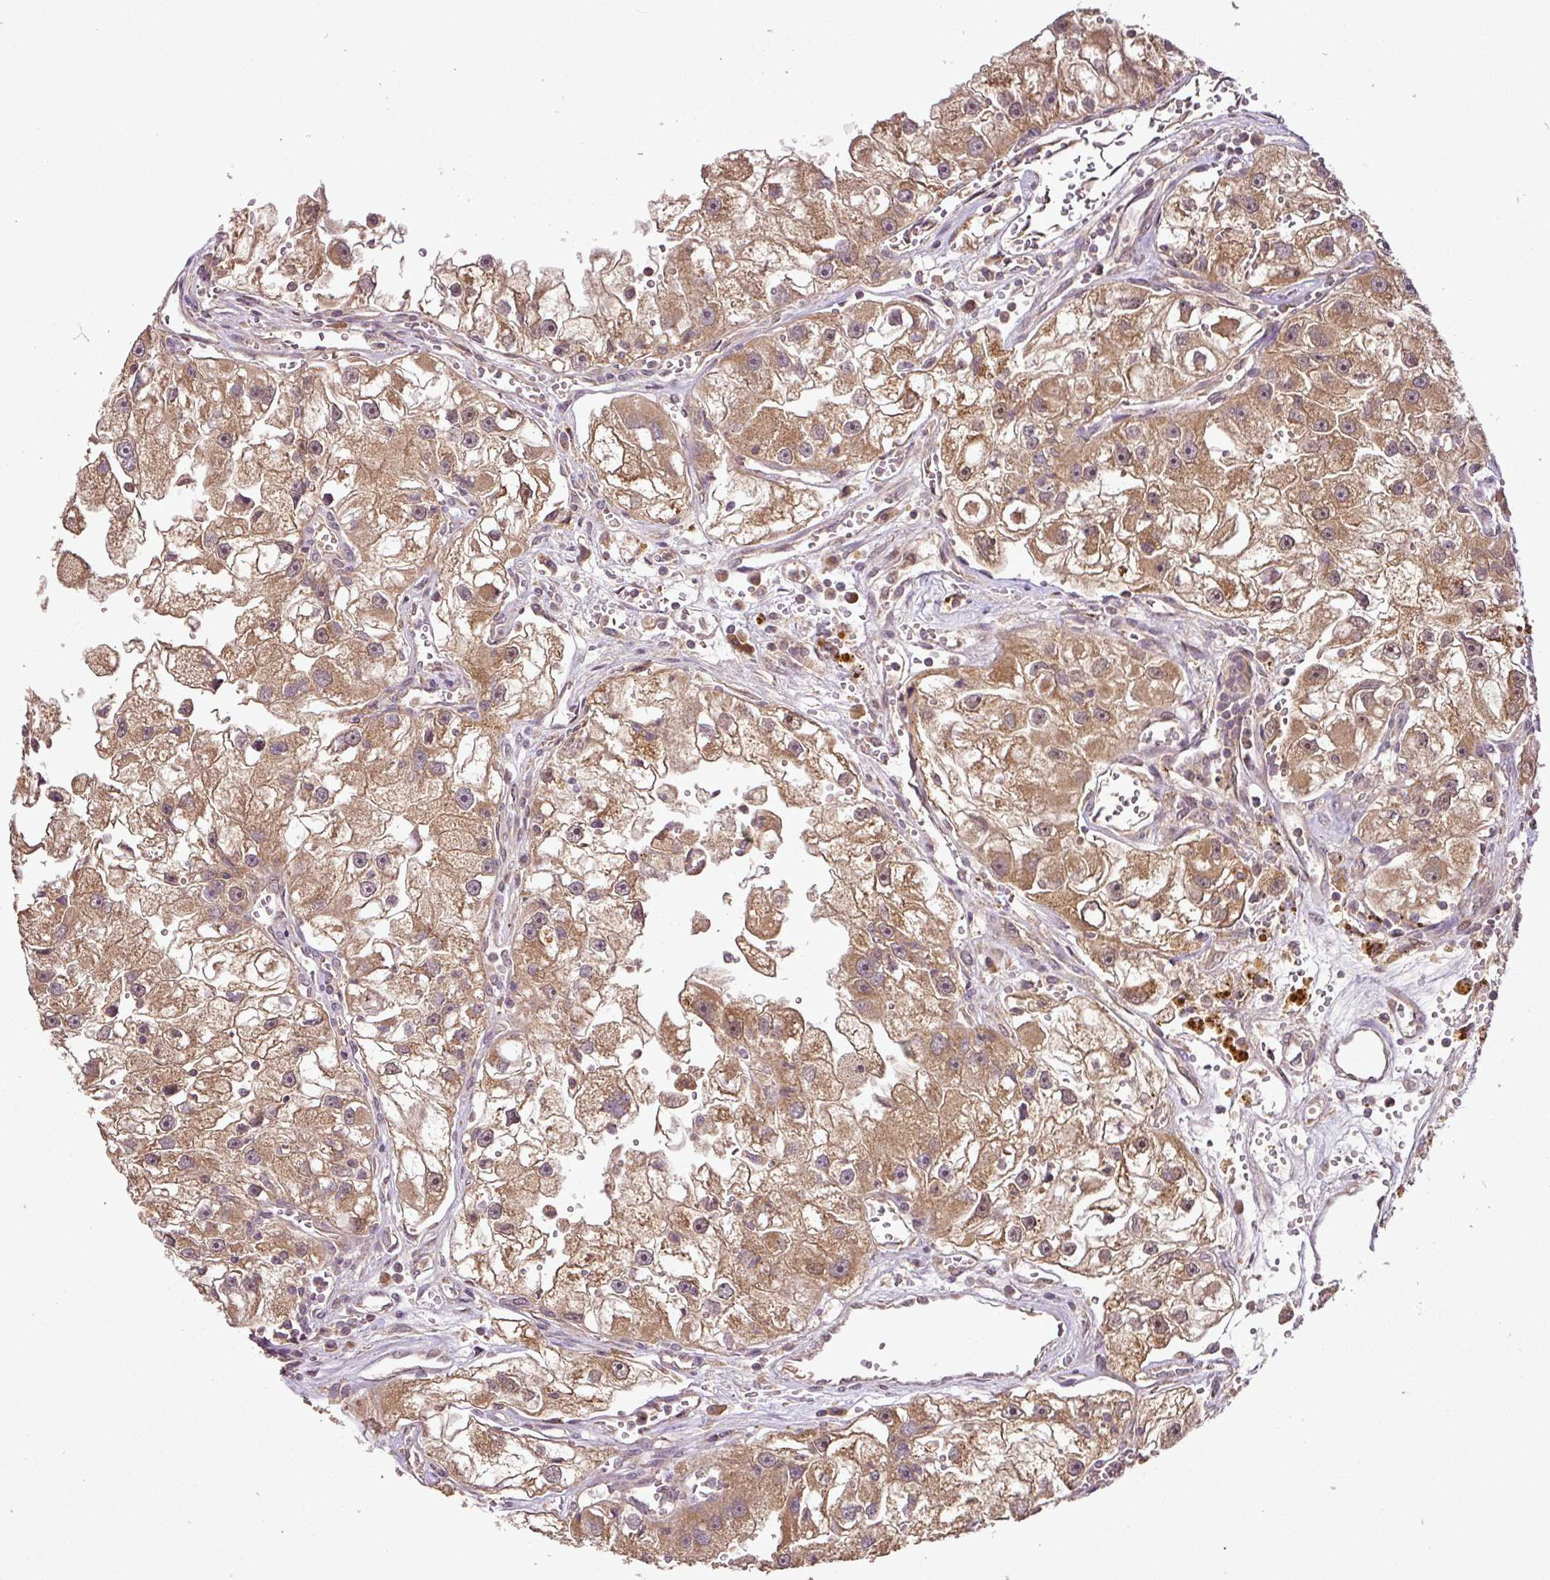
{"staining": {"intensity": "moderate", "quantity": ">75%", "location": "cytoplasmic/membranous"}, "tissue": "renal cancer", "cell_type": "Tumor cells", "image_type": "cancer", "snomed": [{"axis": "morphology", "description": "Adenocarcinoma, NOS"}, {"axis": "topography", "description": "Kidney"}], "caption": "The image reveals staining of adenocarcinoma (renal), revealing moderate cytoplasmic/membranous protein staining (brown color) within tumor cells.", "gene": "FAIM", "patient": {"sex": "male", "age": 63}}